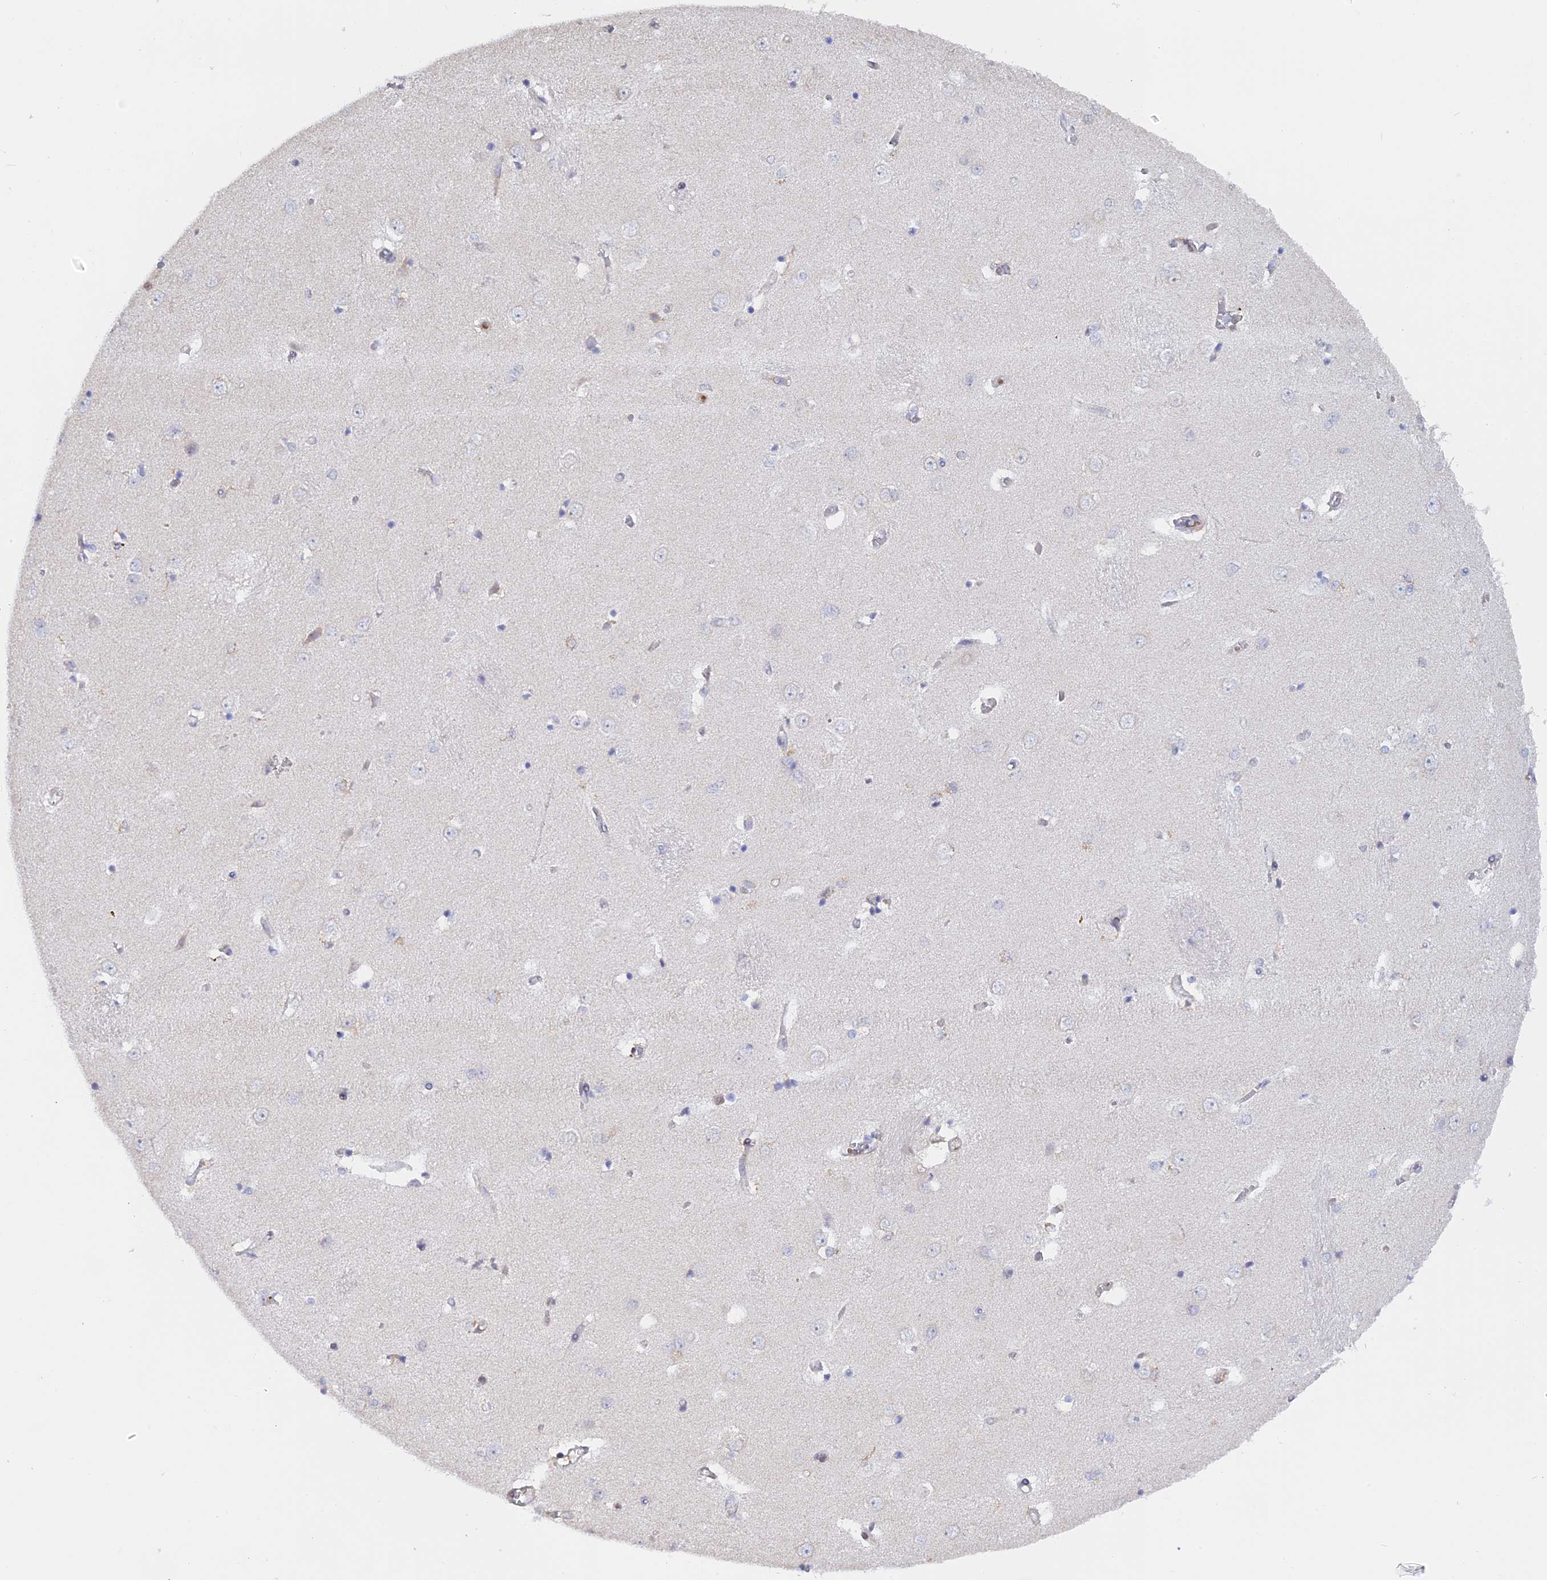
{"staining": {"intensity": "negative", "quantity": "none", "location": "none"}, "tissue": "caudate", "cell_type": "Glial cells", "image_type": "normal", "snomed": [{"axis": "morphology", "description": "Normal tissue, NOS"}, {"axis": "topography", "description": "Lateral ventricle wall"}], "caption": "The photomicrograph shows no staining of glial cells in benign caudate.", "gene": "GMIP", "patient": {"sex": "male", "age": 37}}